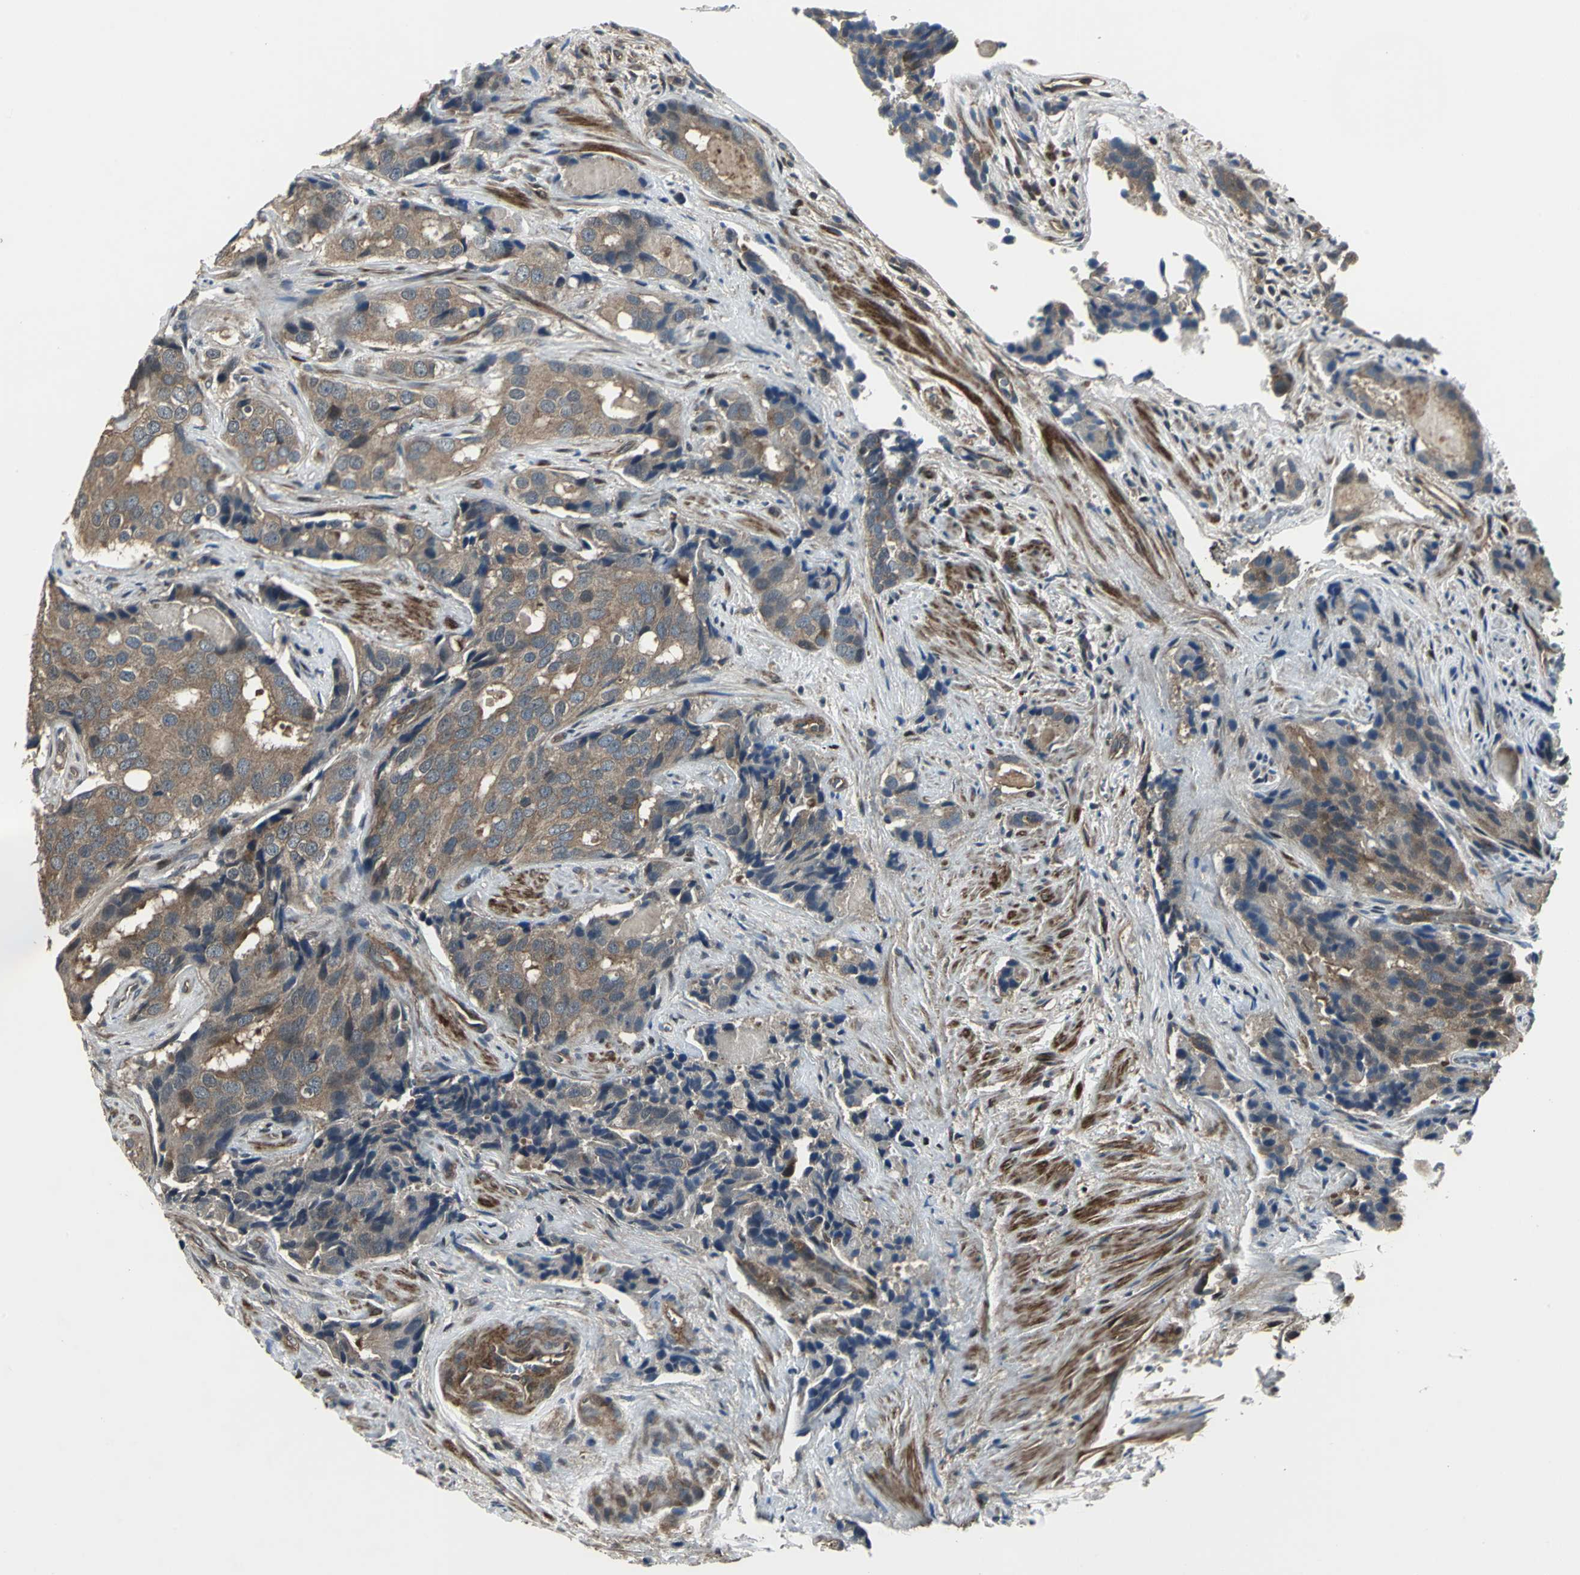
{"staining": {"intensity": "moderate", "quantity": ">75%", "location": "cytoplasmic/membranous"}, "tissue": "prostate cancer", "cell_type": "Tumor cells", "image_type": "cancer", "snomed": [{"axis": "morphology", "description": "Adenocarcinoma, High grade"}, {"axis": "topography", "description": "Prostate"}], "caption": "Prostate high-grade adenocarcinoma stained for a protein displays moderate cytoplasmic/membranous positivity in tumor cells.", "gene": "PFDN1", "patient": {"sex": "male", "age": 58}}